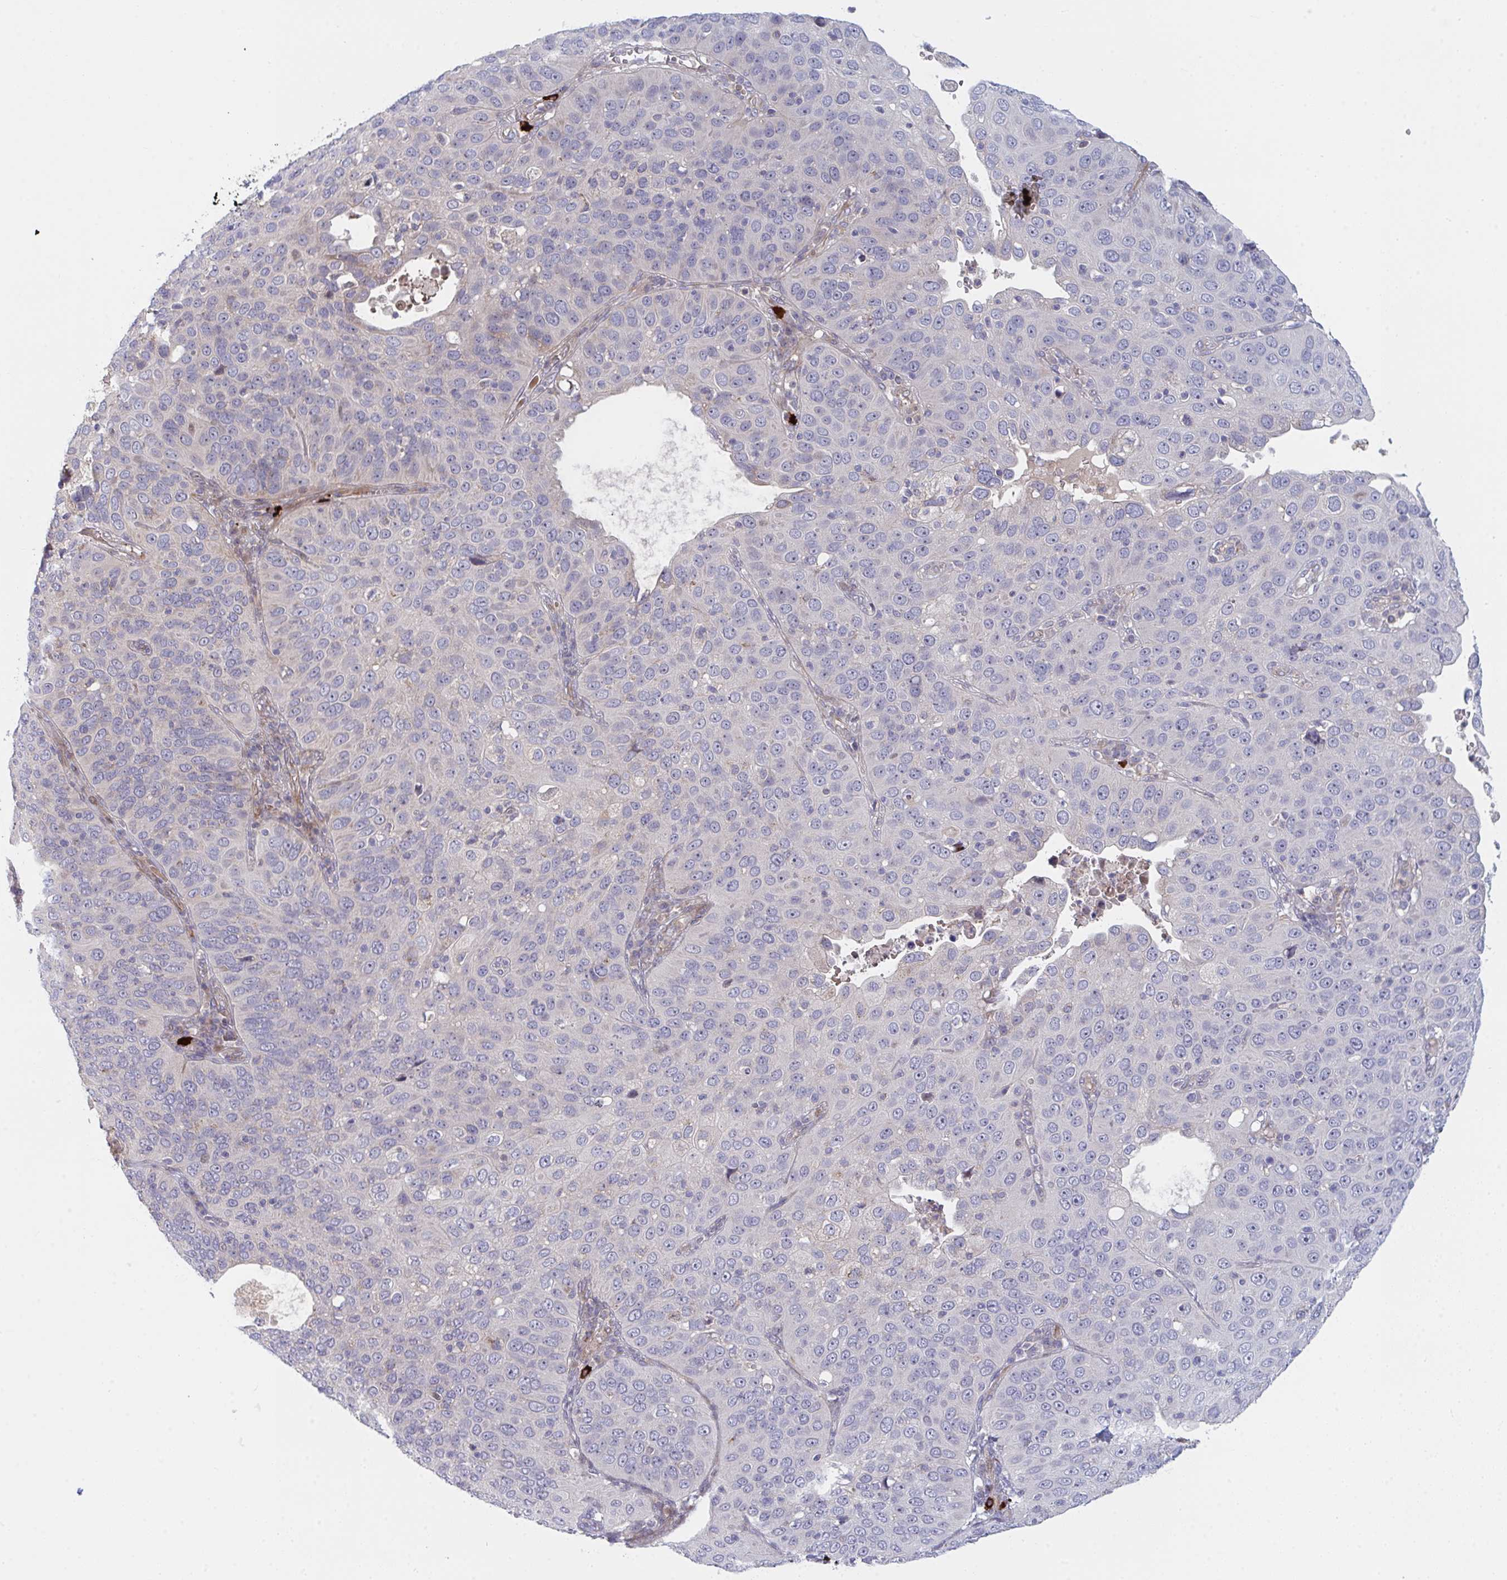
{"staining": {"intensity": "weak", "quantity": "<25%", "location": "nuclear"}, "tissue": "cervical cancer", "cell_type": "Tumor cells", "image_type": "cancer", "snomed": [{"axis": "morphology", "description": "Squamous cell carcinoma, NOS"}, {"axis": "topography", "description": "Cervix"}], "caption": "IHC micrograph of human squamous cell carcinoma (cervical) stained for a protein (brown), which shows no expression in tumor cells. (Immunohistochemistry (ihc), brightfield microscopy, high magnification).", "gene": "TNFSF4", "patient": {"sex": "female", "age": 36}}